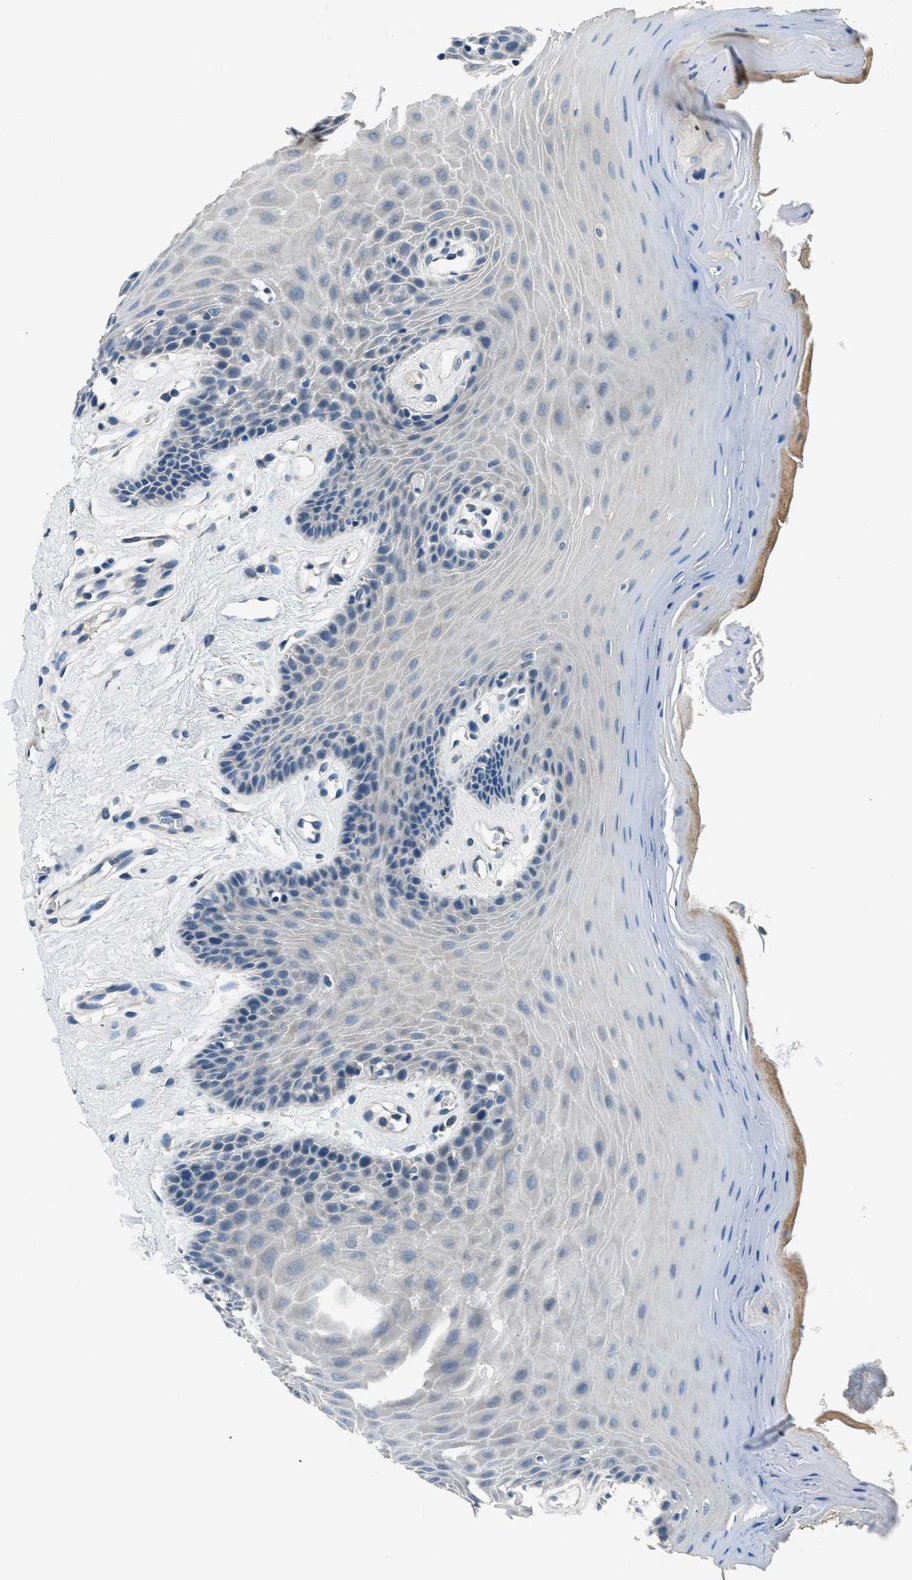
{"staining": {"intensity": "negative", "quantity": "none", "location": "none"}, "tissue": "oral mucosa", "cell_type": "Squamous epithelial cells", "image_type": "normal", "snomed": [{"axis": "morphology", "description": "Normal tissue, NOS"}, {"axis": "morphology", "description": "Squamous cell carcinoma, NOS"}, {"axis": "topography", "description": "Skeletal muscle"}, {"axis": "topography", "description": "Adipose tissue"}, {"axis": "topography", "description": "Vascular tissue"}, {"axis": "topography", "description": "Oral tissue"}, {"axis": "topography", "description": "Peripheral nerve tissue"}, {"axis": "topography", "description": "Head-Neck"}], "caption": "Immunohistochemistry image of benign human oral mucosa stained for a protein (brown), which shows no staining in squamous epithelial cells. (IHC, brightfield microscopy, high magnification).", "gene": "NME8", "patient": {"sex": "male", "age": 71}}